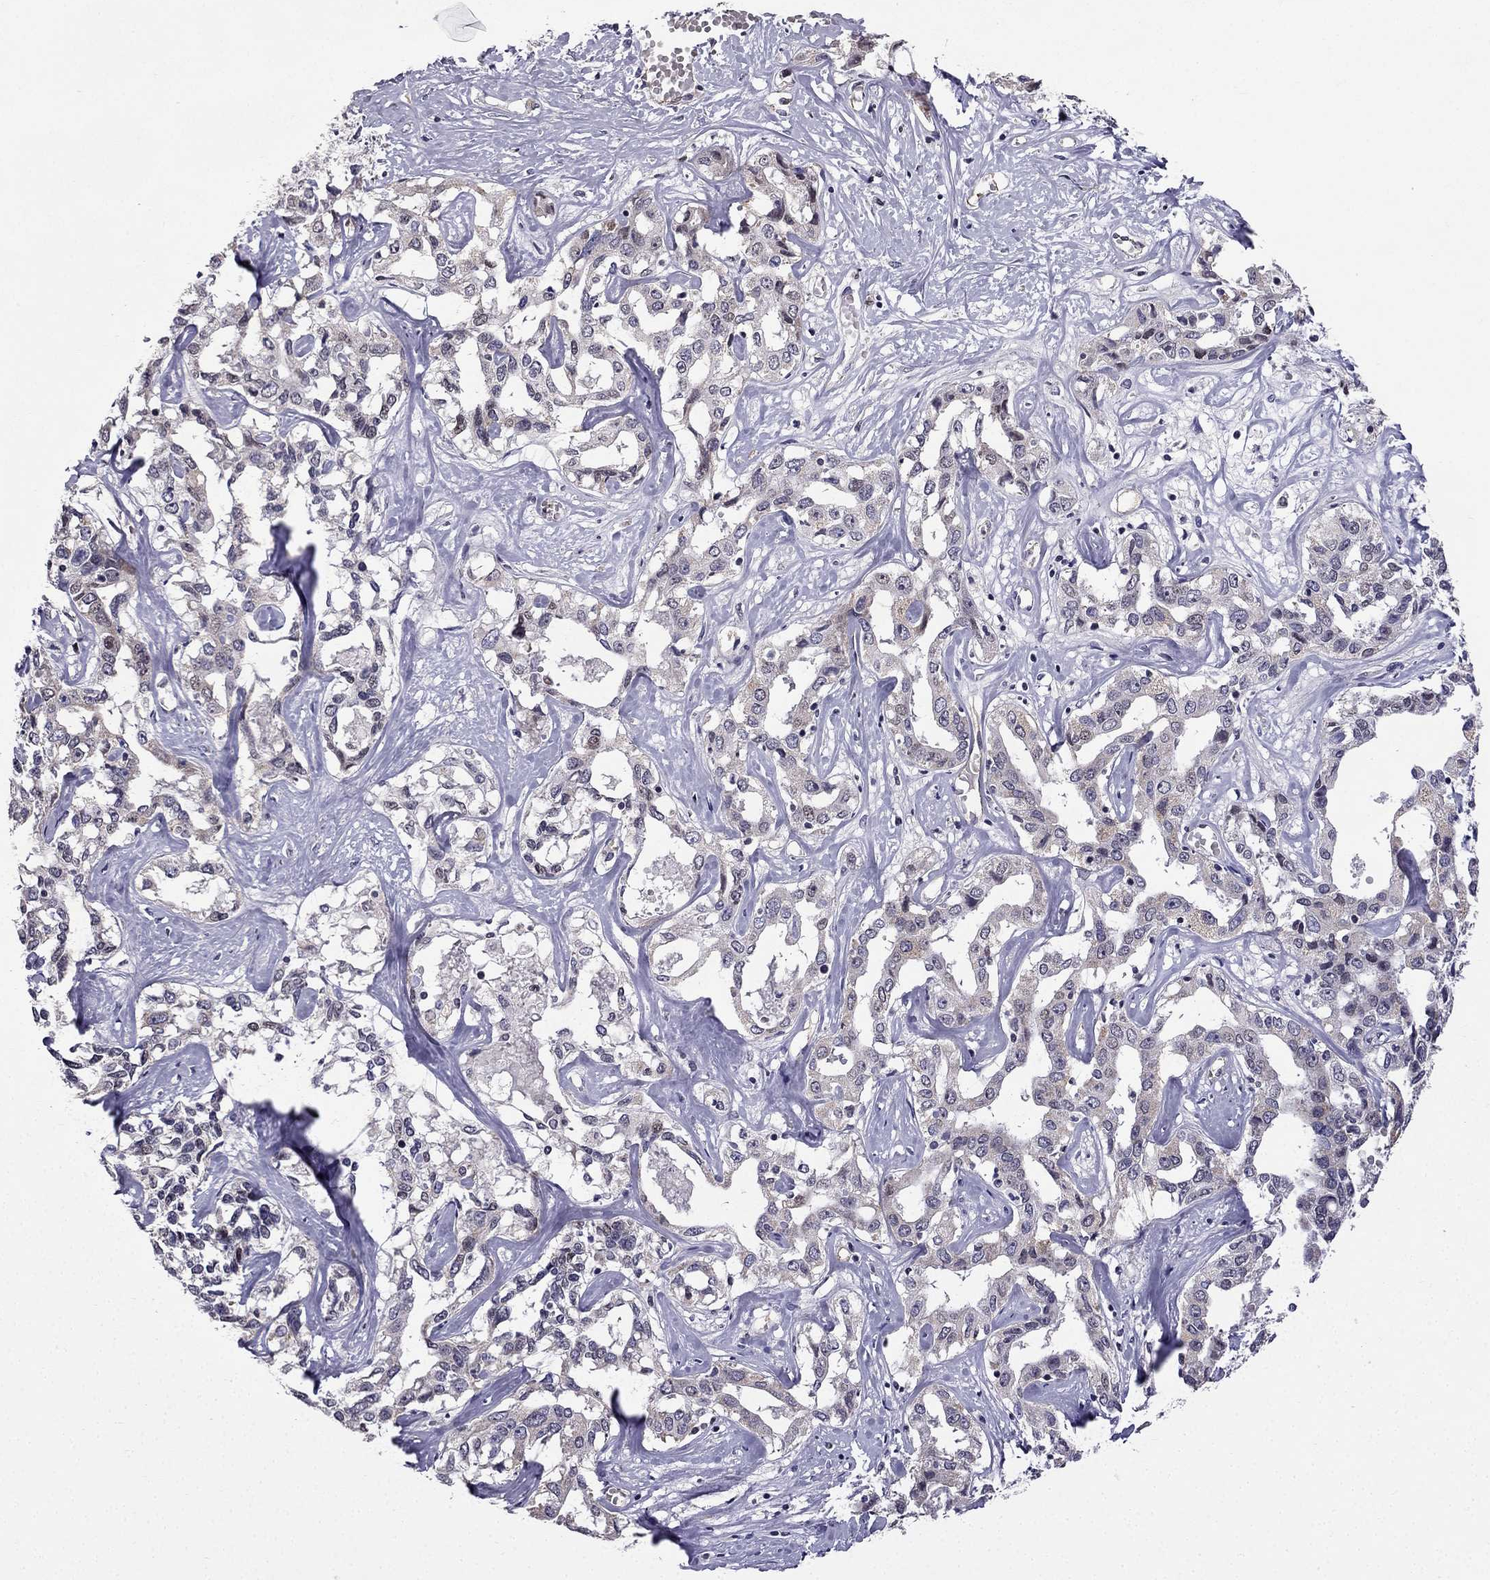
{"staining": {"intensity": "weak", "quantity": ">75%", "location": "cytoplasmic/membranous"}, "tissue": "liver cancer", "cell_type": "Tumor cells", "image_type": "cancer", "snomed": [{"axis": "morphology", "description": "Cholangiocarcinoma"}, {"axis": "topography", "description": "Liver"}], "caption": "This photomicrograph shows liver cancer stained with immunohistochemistry to label a protein in brown. The cytoplasmic/membranous of tumor cells show weak positivity for the protein. Nuclei are counter-stained blue.", "gene": "SLC6A2", "patient": {"sex": "male", "age": 59}}